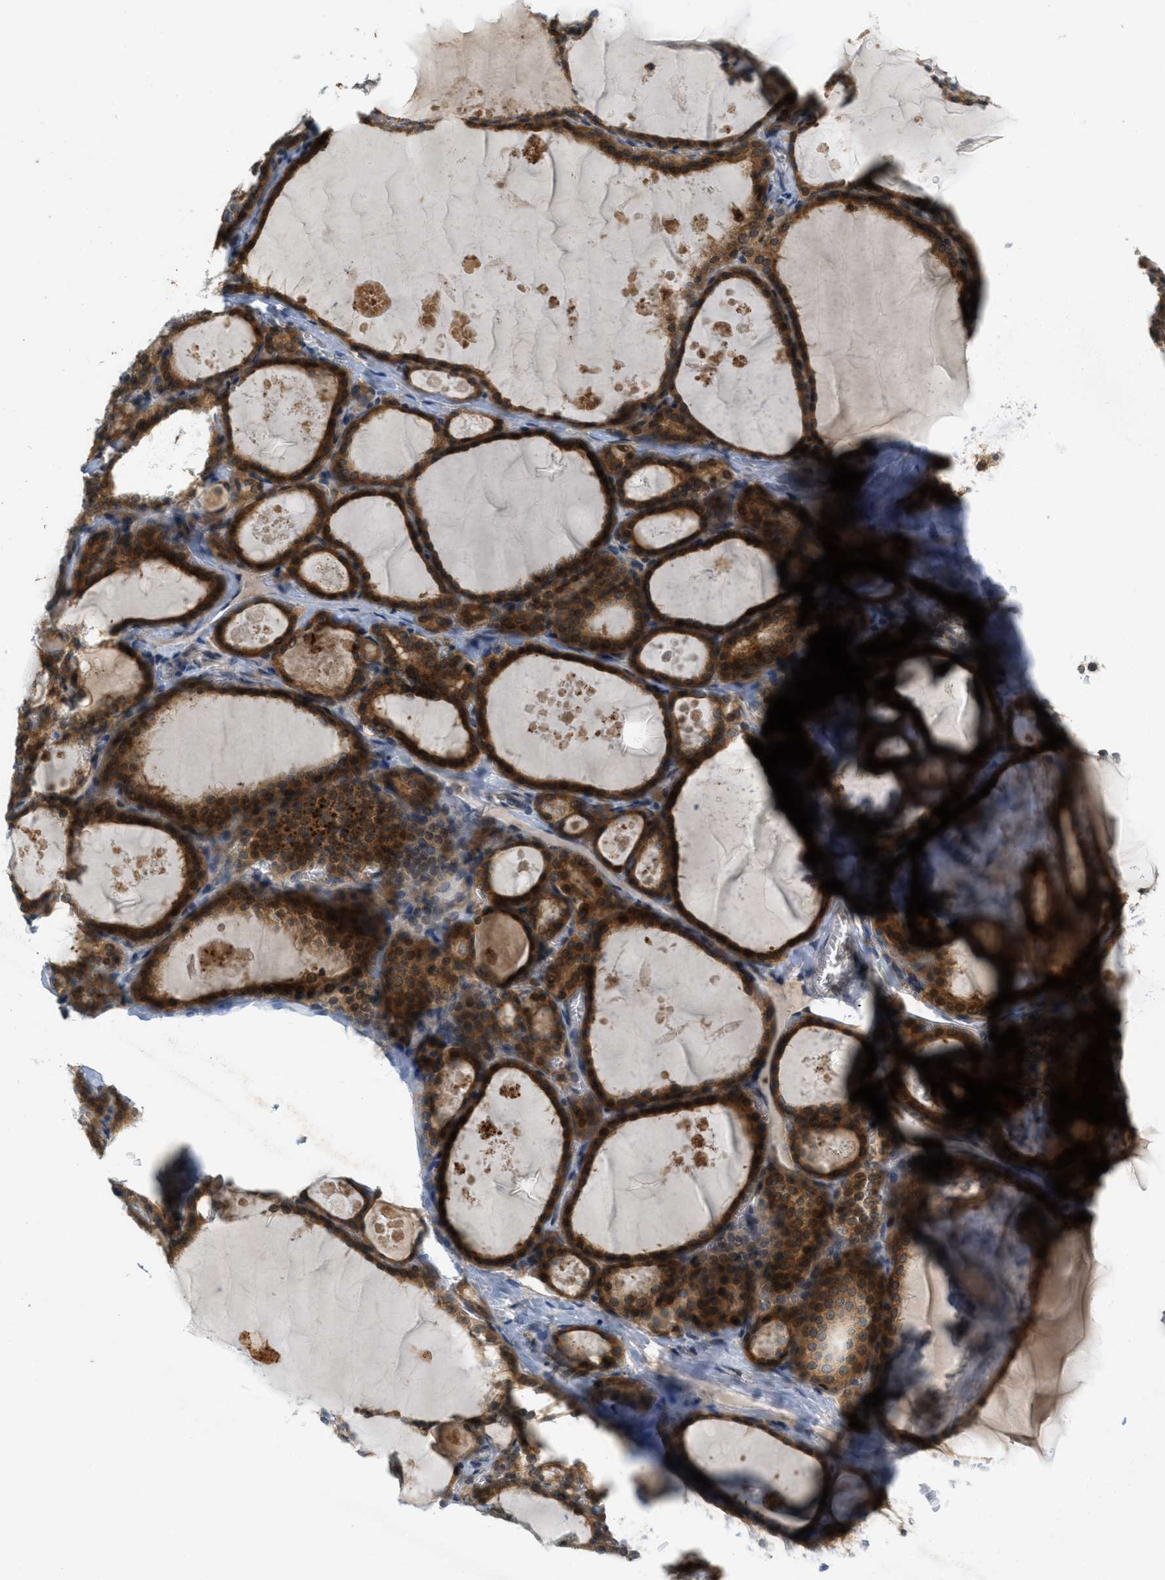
{"staining": {"intensity": "strong", "quantity": ">75%", "location": "cytoplasmic/membranous,nuclear"}, "tissue": "thyroid gland", "cell_type": "Glandular cells", "image_type": "normal", "snomed": [{"axis": "morphology", "description": "Normal tissue, NOS"}, {"axis": "topography", "description": "Thyroid gland"}], "caption": "Immunohistochemistry photomicrograph of normal thyroid gland: thyroid gland stained using immunohistochemistry (IHC) demonstrates high levels of strong protein expression localized specifically in the cytoplasmic/membranous,nuclear of glandular cells, appearing as a cytoplasmic/membranous,nuclear brown color.", "gene": "SIGMAR1", "patient": {"sex": "male", "age": 56}}